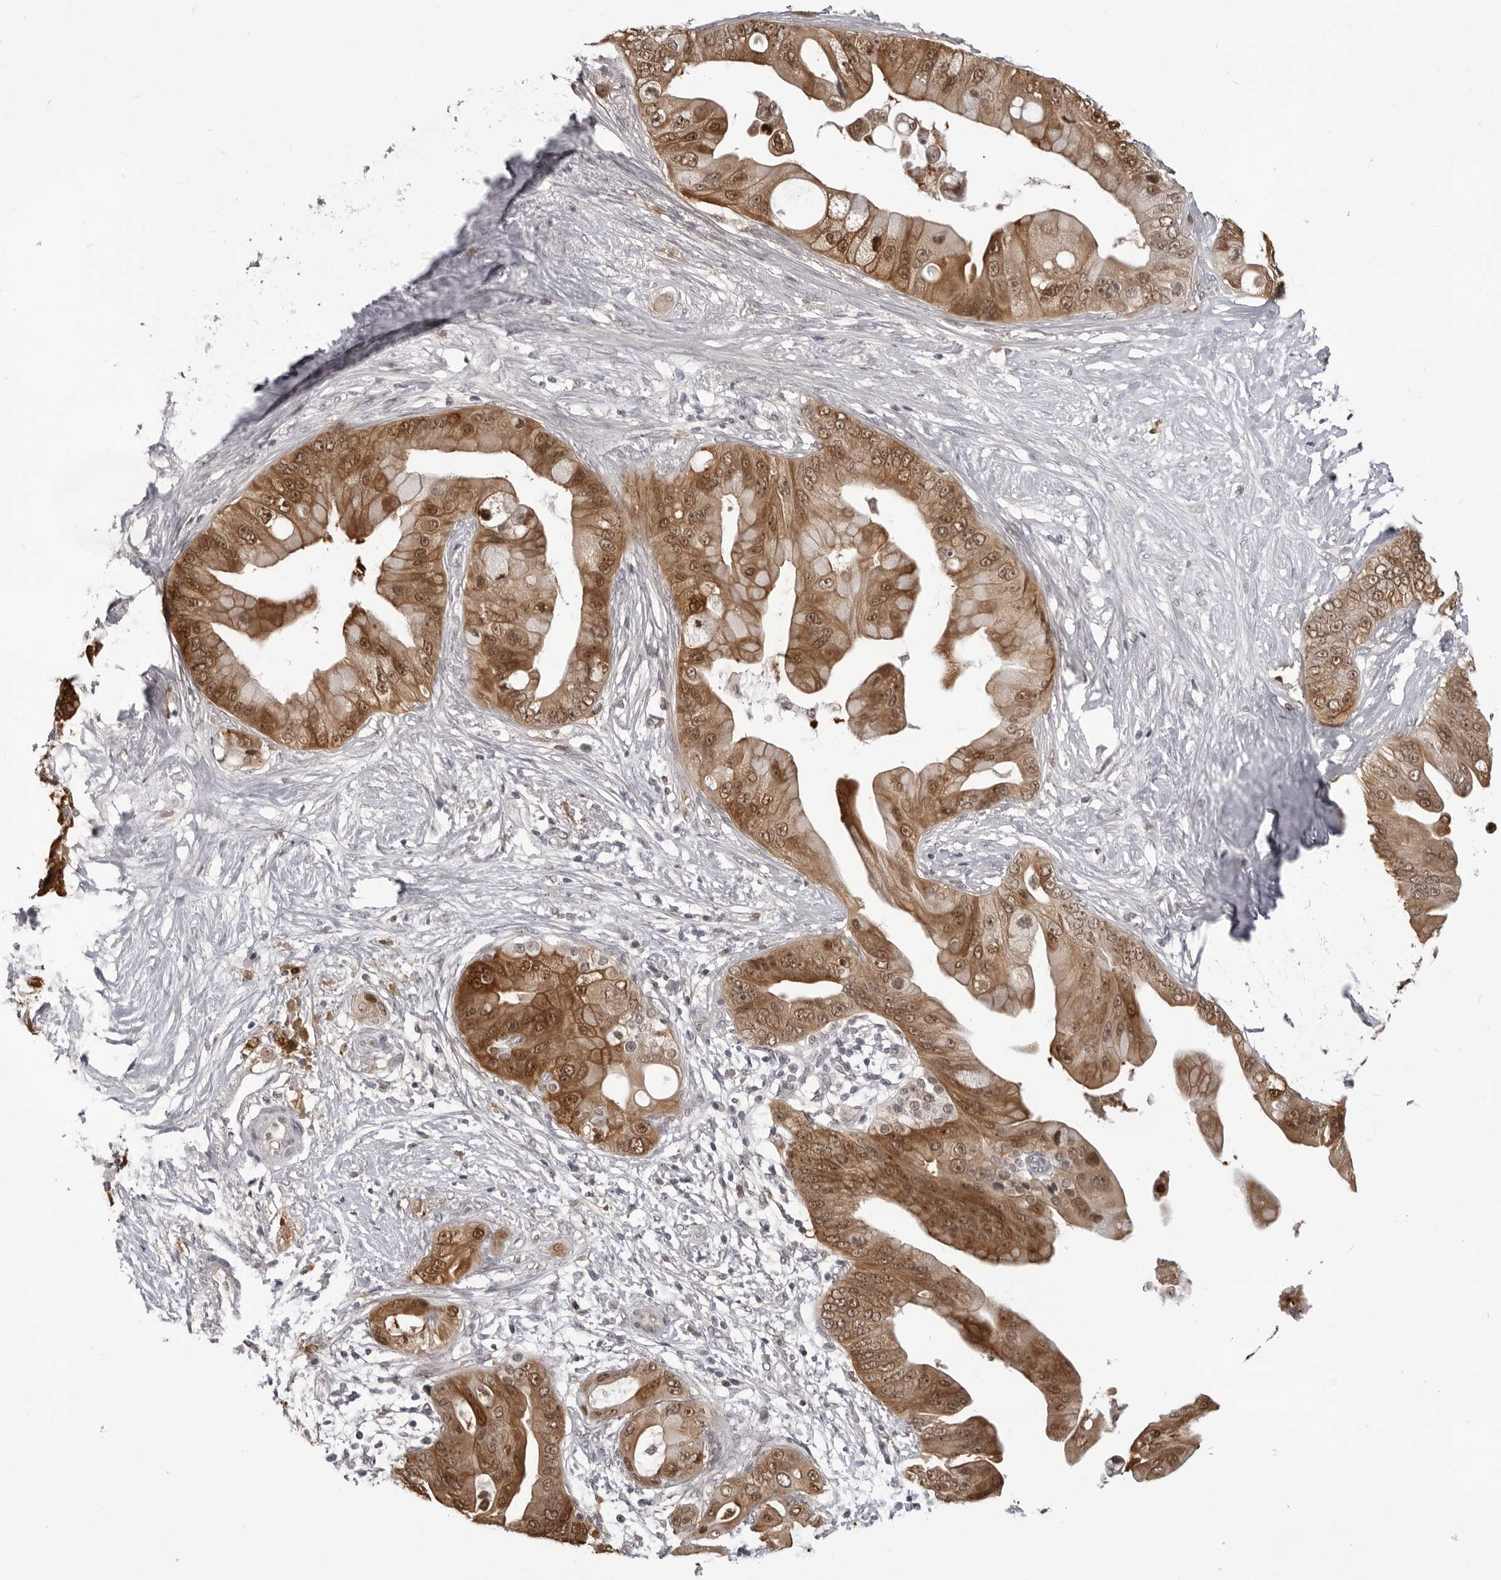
{"staining": {"intensity": "moderate", "quantity": ">75%", "location": "cytoplasmic/membranous,nuclear"}, "tissue": "pancreatic cancer", "cell_type": "Tumor cells", "image_type": "cancer", "snomed": [{"axis": "morphology", "description": "Adenocarcinoma, NOS"}, {"axis": "topography", "description": "Pancreas"}], "caption": "Adenocarcinoma (pancreatic) stained for a protein demonstrates moderate cytoplasmic/membranous and nuclear positivity in tumor cells.", "gene": "SRGAP2", "patient": {"sex": "female", "age": 75}}